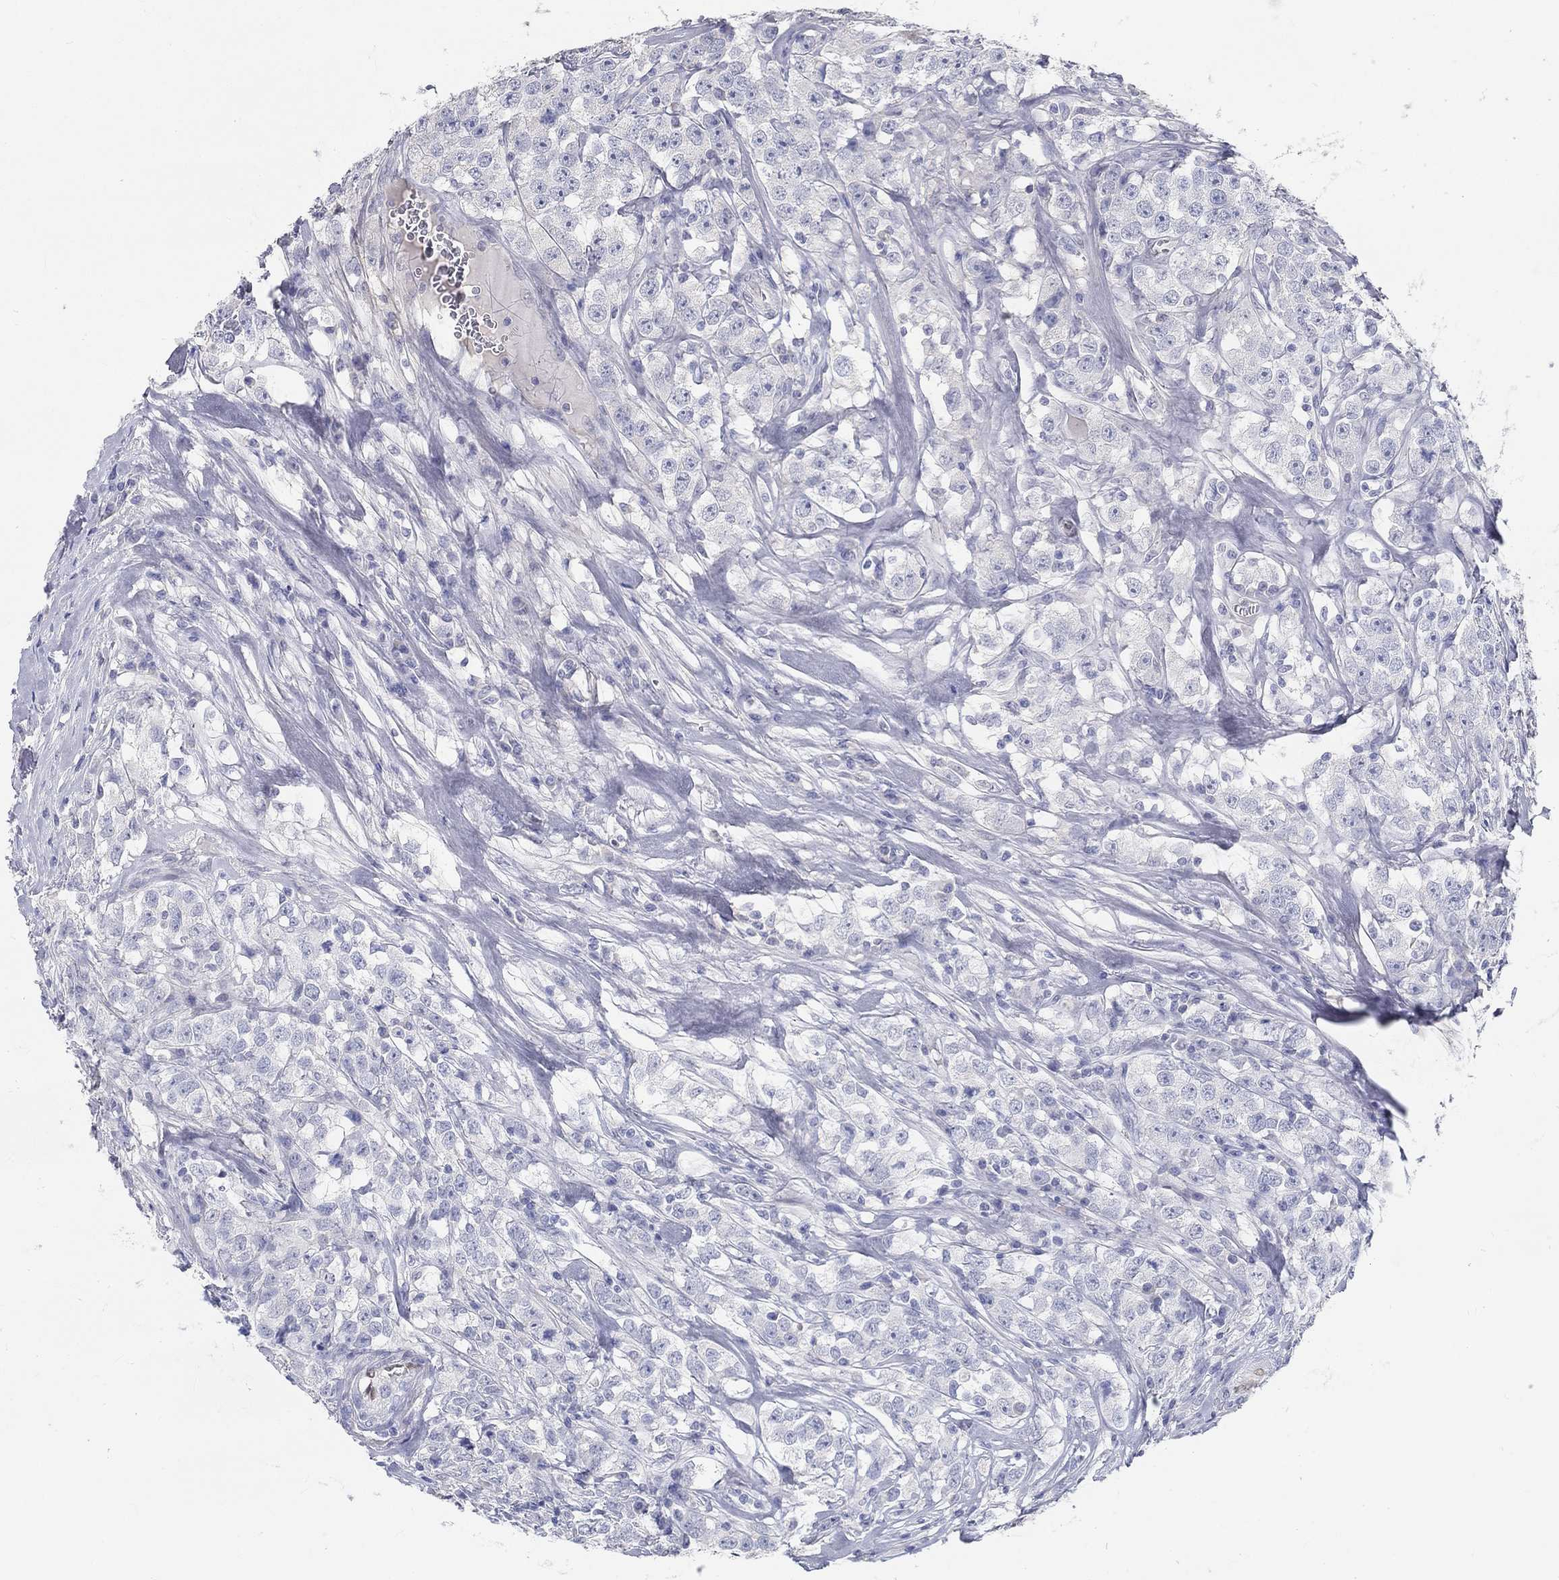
{"staining": {"intensity": "negative", "quantity": "none", "location": "none"}, "tissue": "testis cancer", "cell_type": "Tumor cells", "image_type": "cancer", "snomed": [{"axis": "morphology", "description": "Seminoma, NOS"}, {"axis": "topography", "description": "Testis"}], "caption": "High magnification brightfield microscopy of testis seminoma stained with DAB (3,3'-diaminobenzidine) (brown) and counterstained with hematoxylin (blue): tumor cells show no significant expression. (DAB immunohistochemistry (IHC) visualized using brightfield microscopy, high magnification).", "gene": "FGF2", "patient": {"sex": "male", "age": 59}}